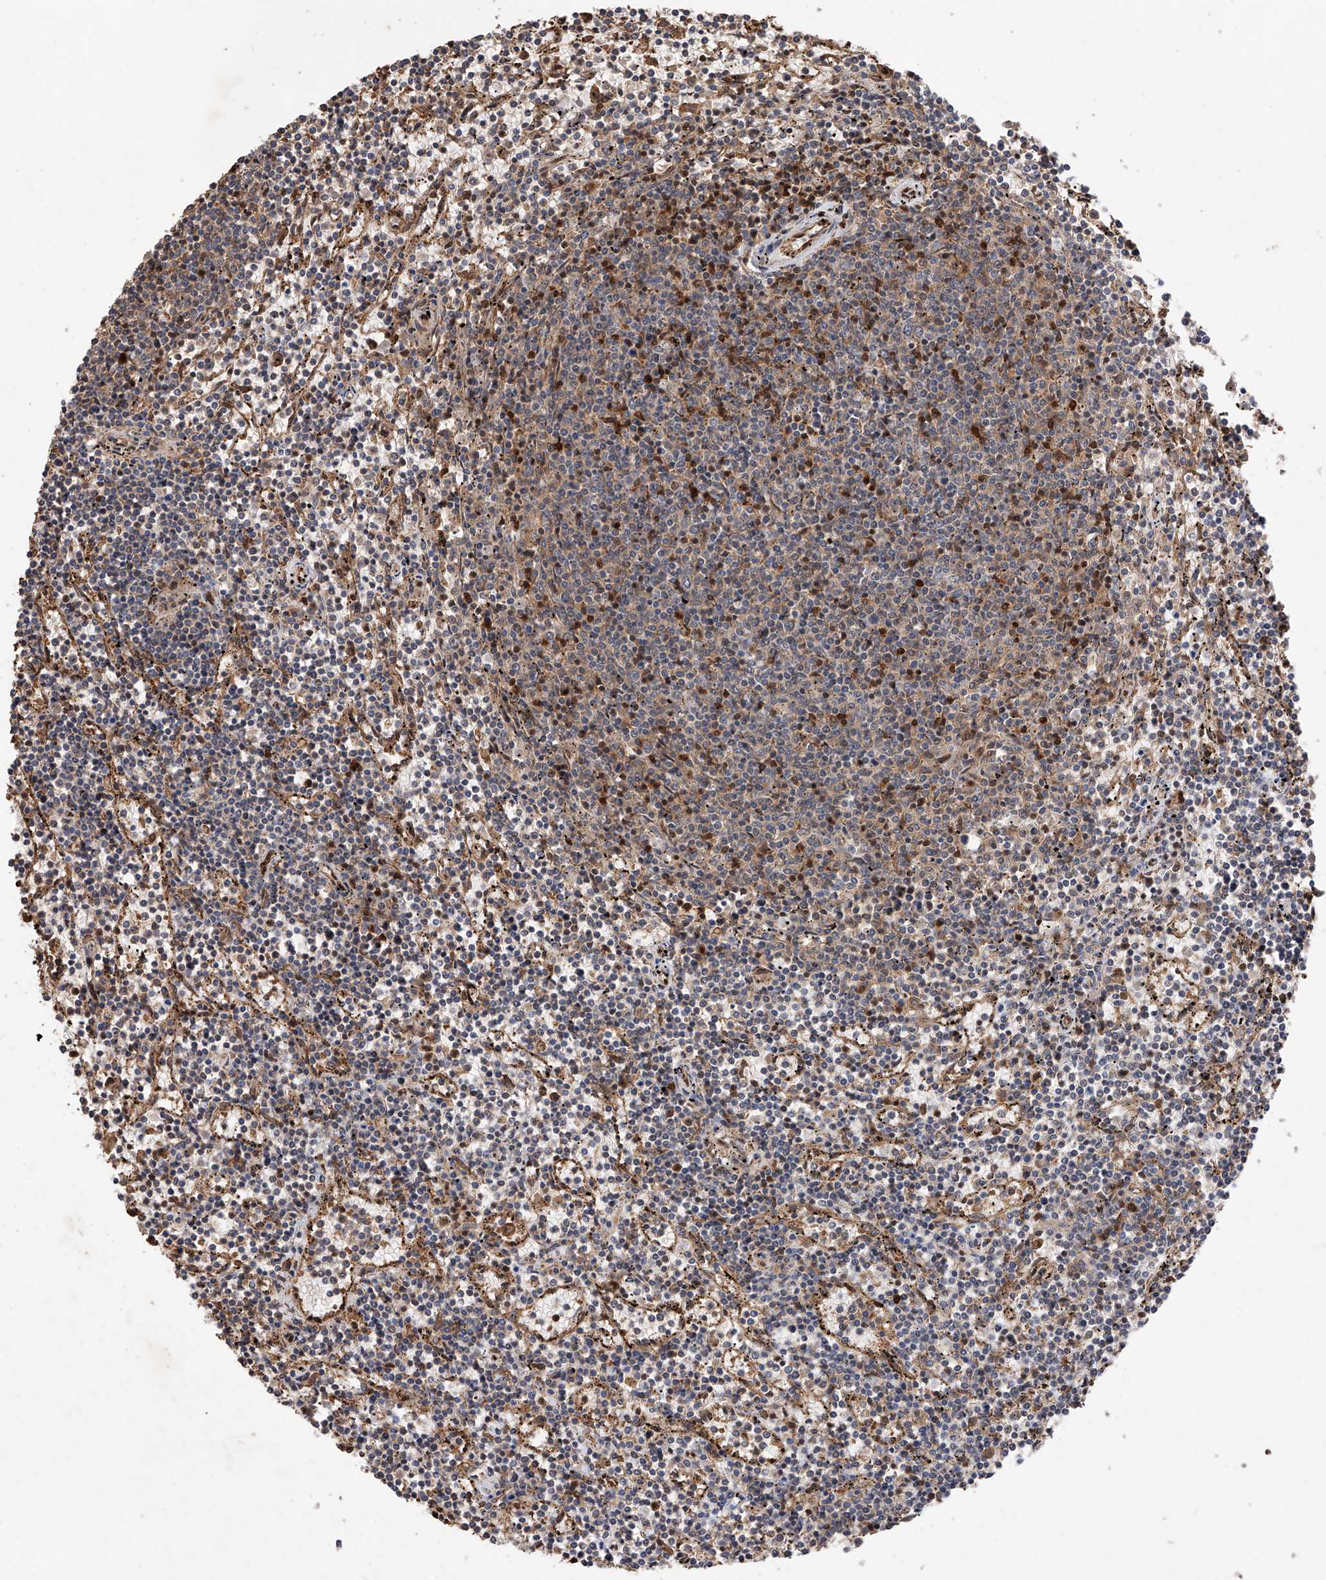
{"staining": {"intensity": "negative", "quantity": "none", "location": "none"}, "tissue": "lymphoma", "cell_type": "Tumor cells", "image_type": "cancer", "snomed": [{"axis": "morphology", "description": "Malignant lymphoma, non-Hodgkin's type, Low grade"}, {"axis": "topography", "description": "Spleen"}], "caption": "Tumor cells are negative for brown protein staining in low-grade malignant lymphoma, non-Hodgkin's type.", "gene": "RILPL2", "patient": {"sex": "female", "age": 50}}